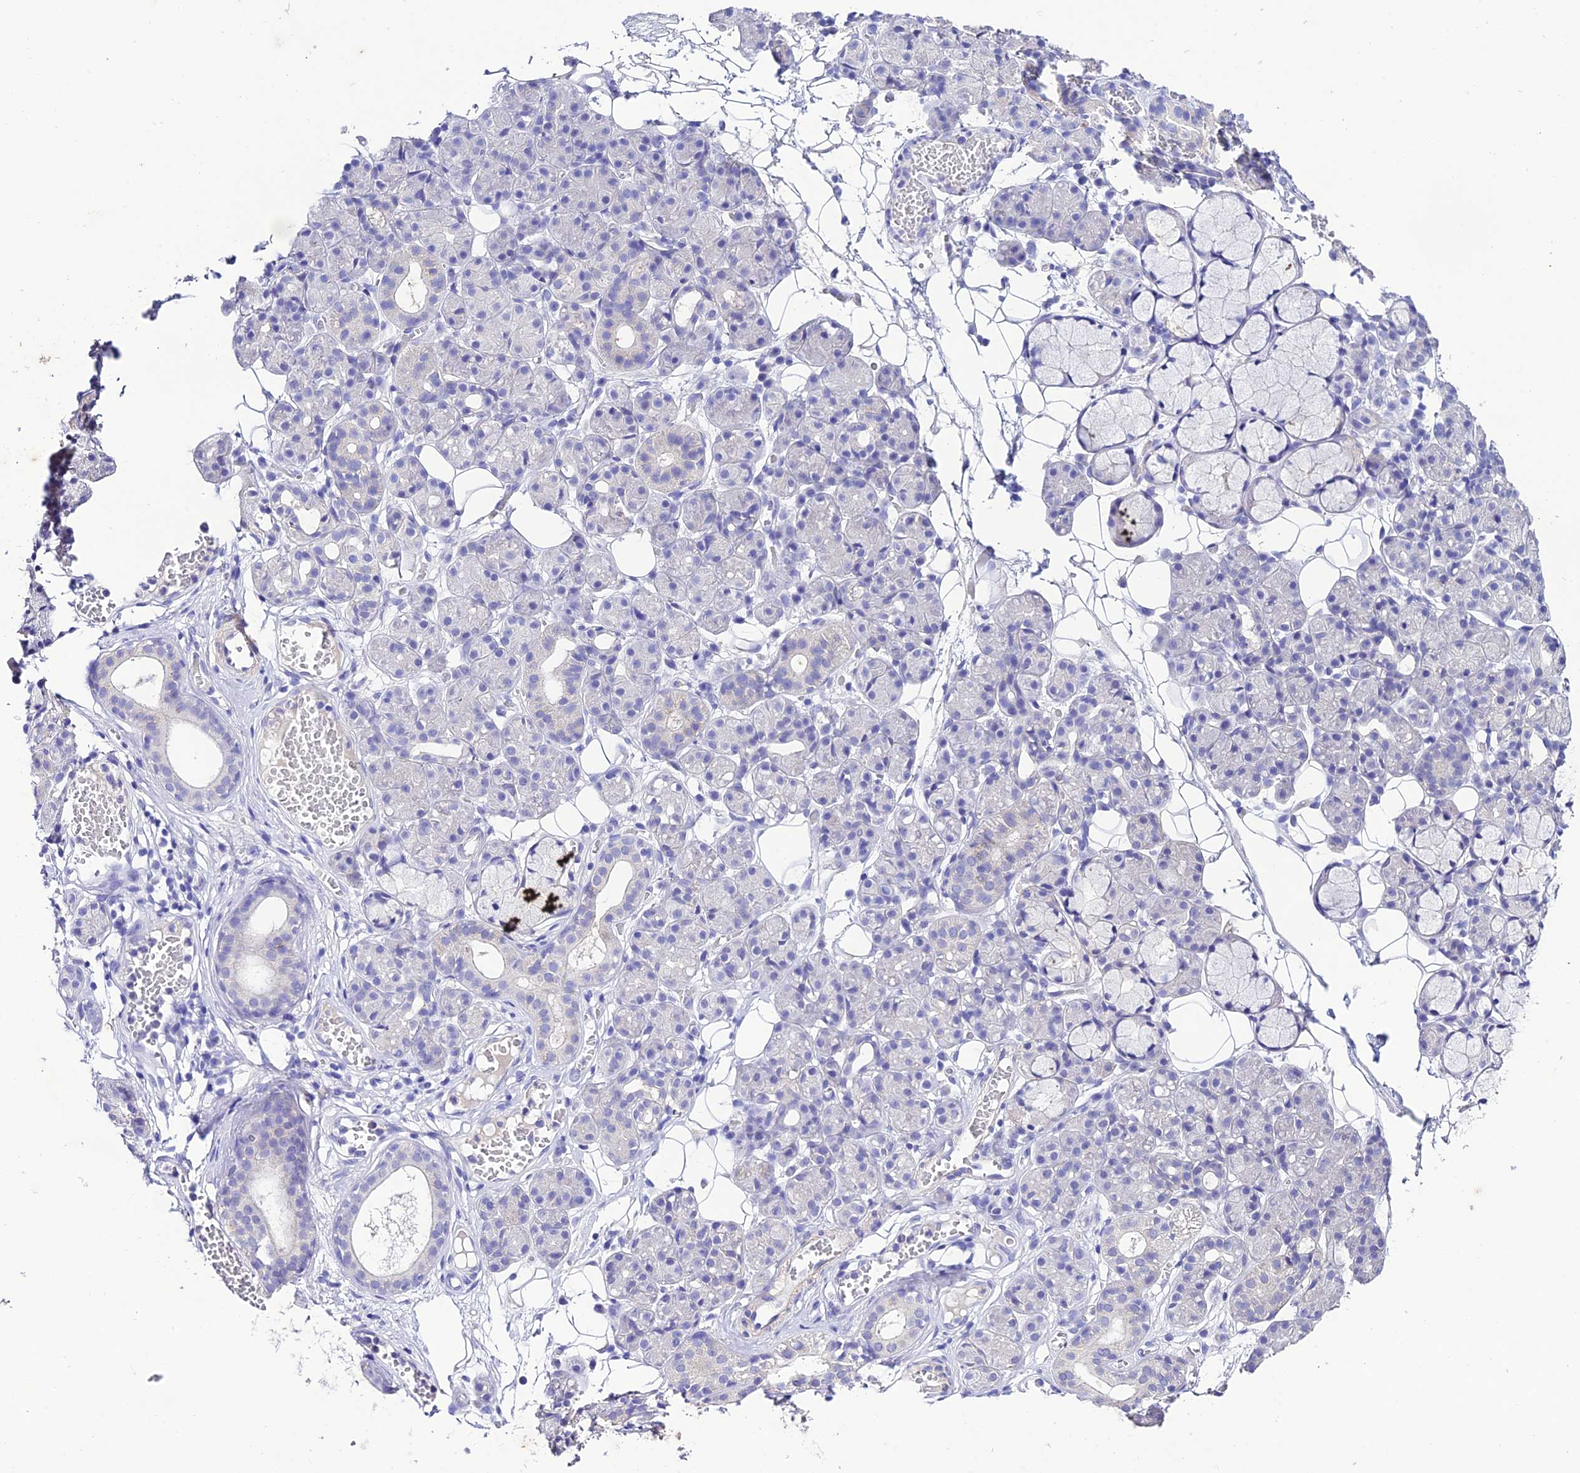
{"staining": {"intensity": "negative", "quantity": "none", "location": "none"}, "tissue": "salivary gland", "cell_type": "Glandular cells", "image_type": "normal", "snomed": [{"axis": "morphology", "description": "Normal tissue, NOS"}, {"axis": "topography", "description": "Salivary gland"}], "caption": "A histopathology image of salivary gland stained for a protein shows no brown staining in glandular cells.", "gene": "NLRP6", "patient": {"sex": "male", "age": 63}}